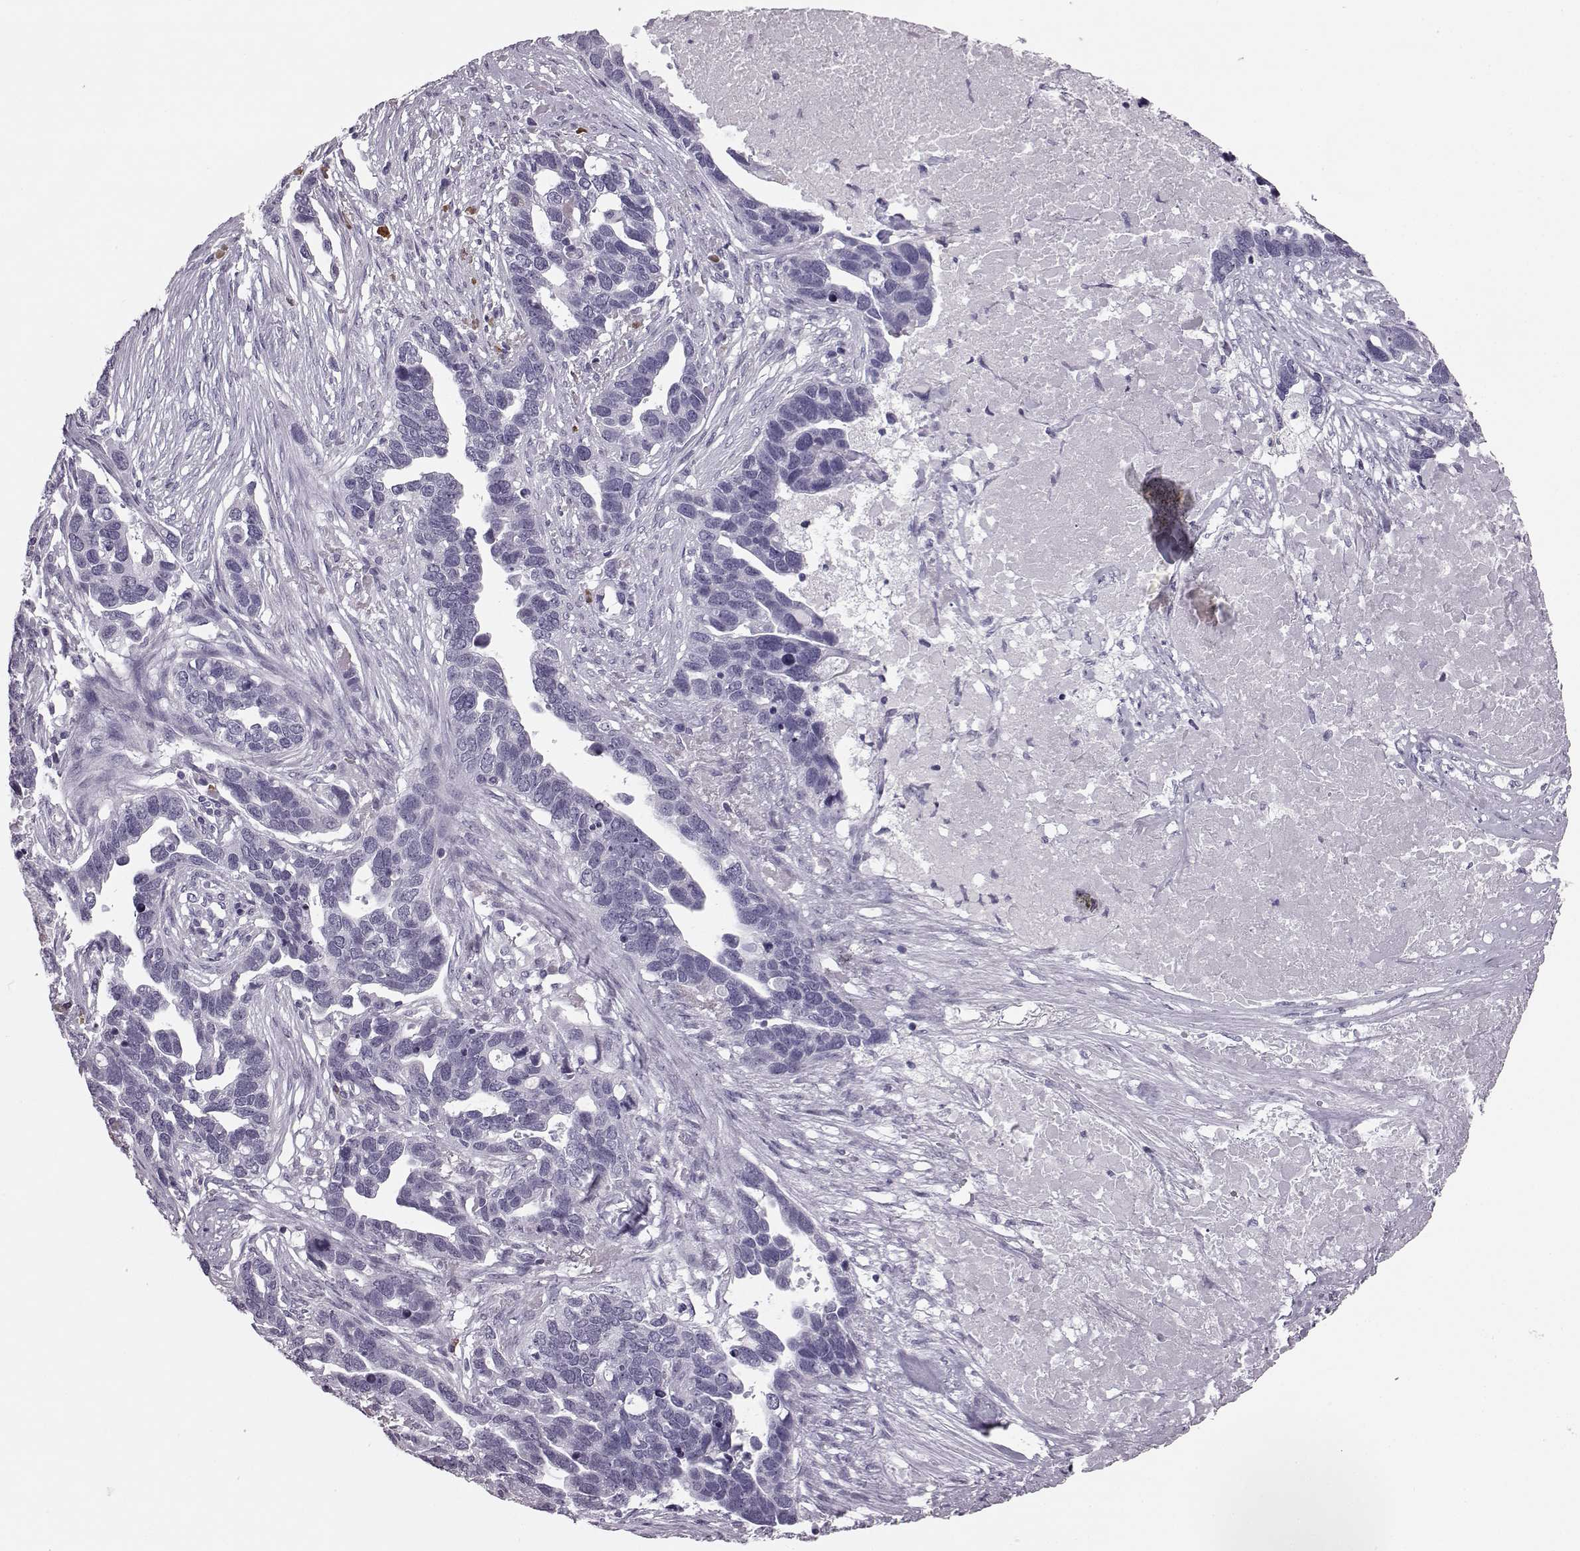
{"staining": {"intensity": "negative", "quantity": "none", "location": "none"}, "tissue": "ovarian cancer", "cell_type": "Tumor cells", "image_type": "cancer", "snomed": [{"axis": "morphology", "description": "Cystadenocarcinoma, serous, NOS"}, {"axis": "topography", "description": "Ovary"}], "caption": "The photomicrograph demonstrates no staining of tumor cells in ovarian cancer.", "gene": "JSRP1", "patient": {"sex": "female", "age": 54}}